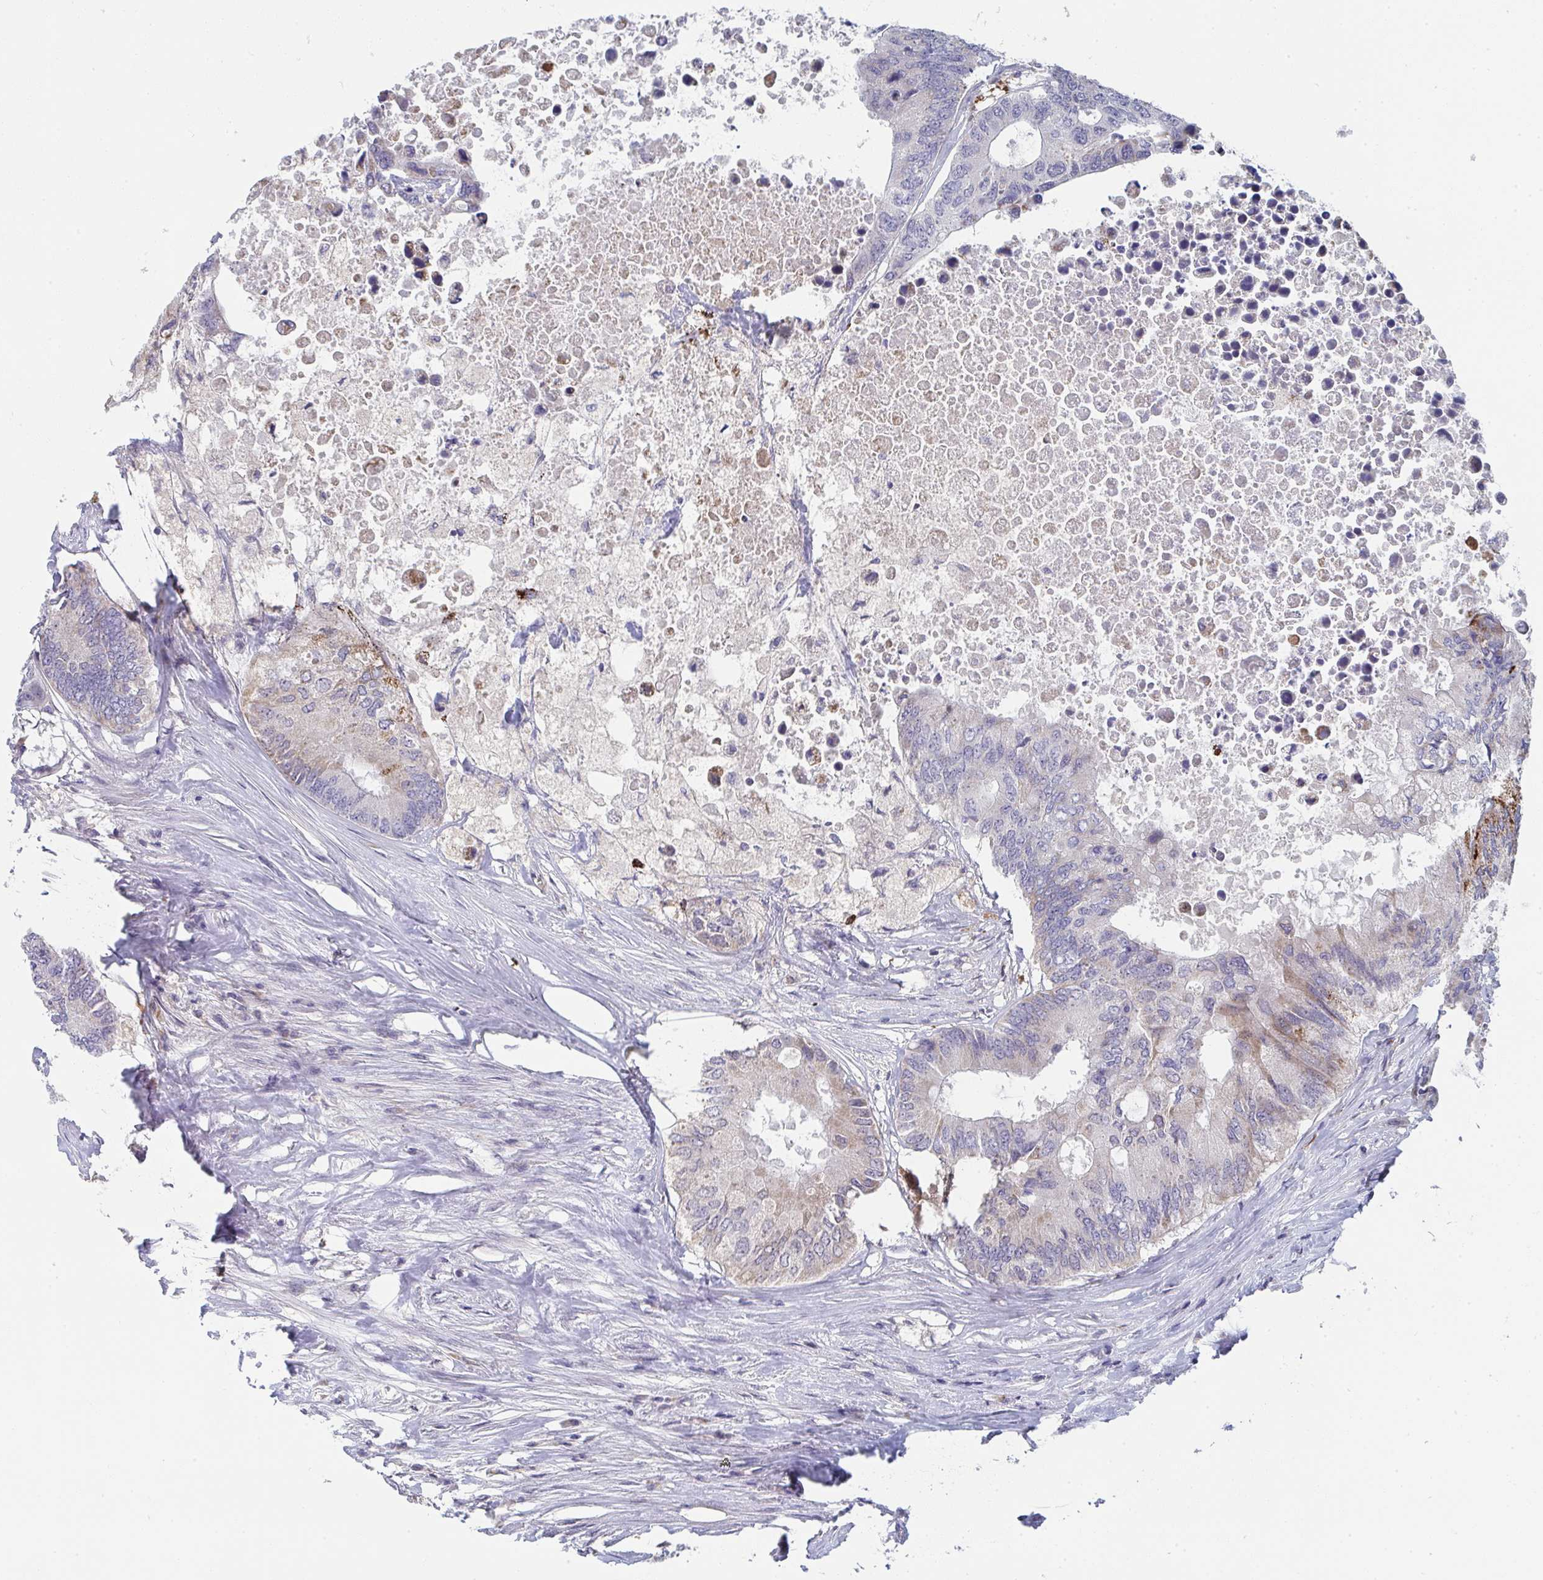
{"staining": {"intensity": "weak", "quantity": "<25%", "location": "cytoplasmic/membranous"}, "tissue": "colorectal cancer", "cell_type": "Tumor cells", "image_type": "cancer", "snomed": [{"axis": "morphology", "description": "Adenocarcinoma, NOS"}, {"axis": "topography", "description": "Colon"}], "caption": "Human colorectal adenocarcinoma stained for a protein using immunohistochemistry demonstrates no positivity in tumor cells.", "gene": "VWDE", "patient": {"sex": "male", "age": 71}}